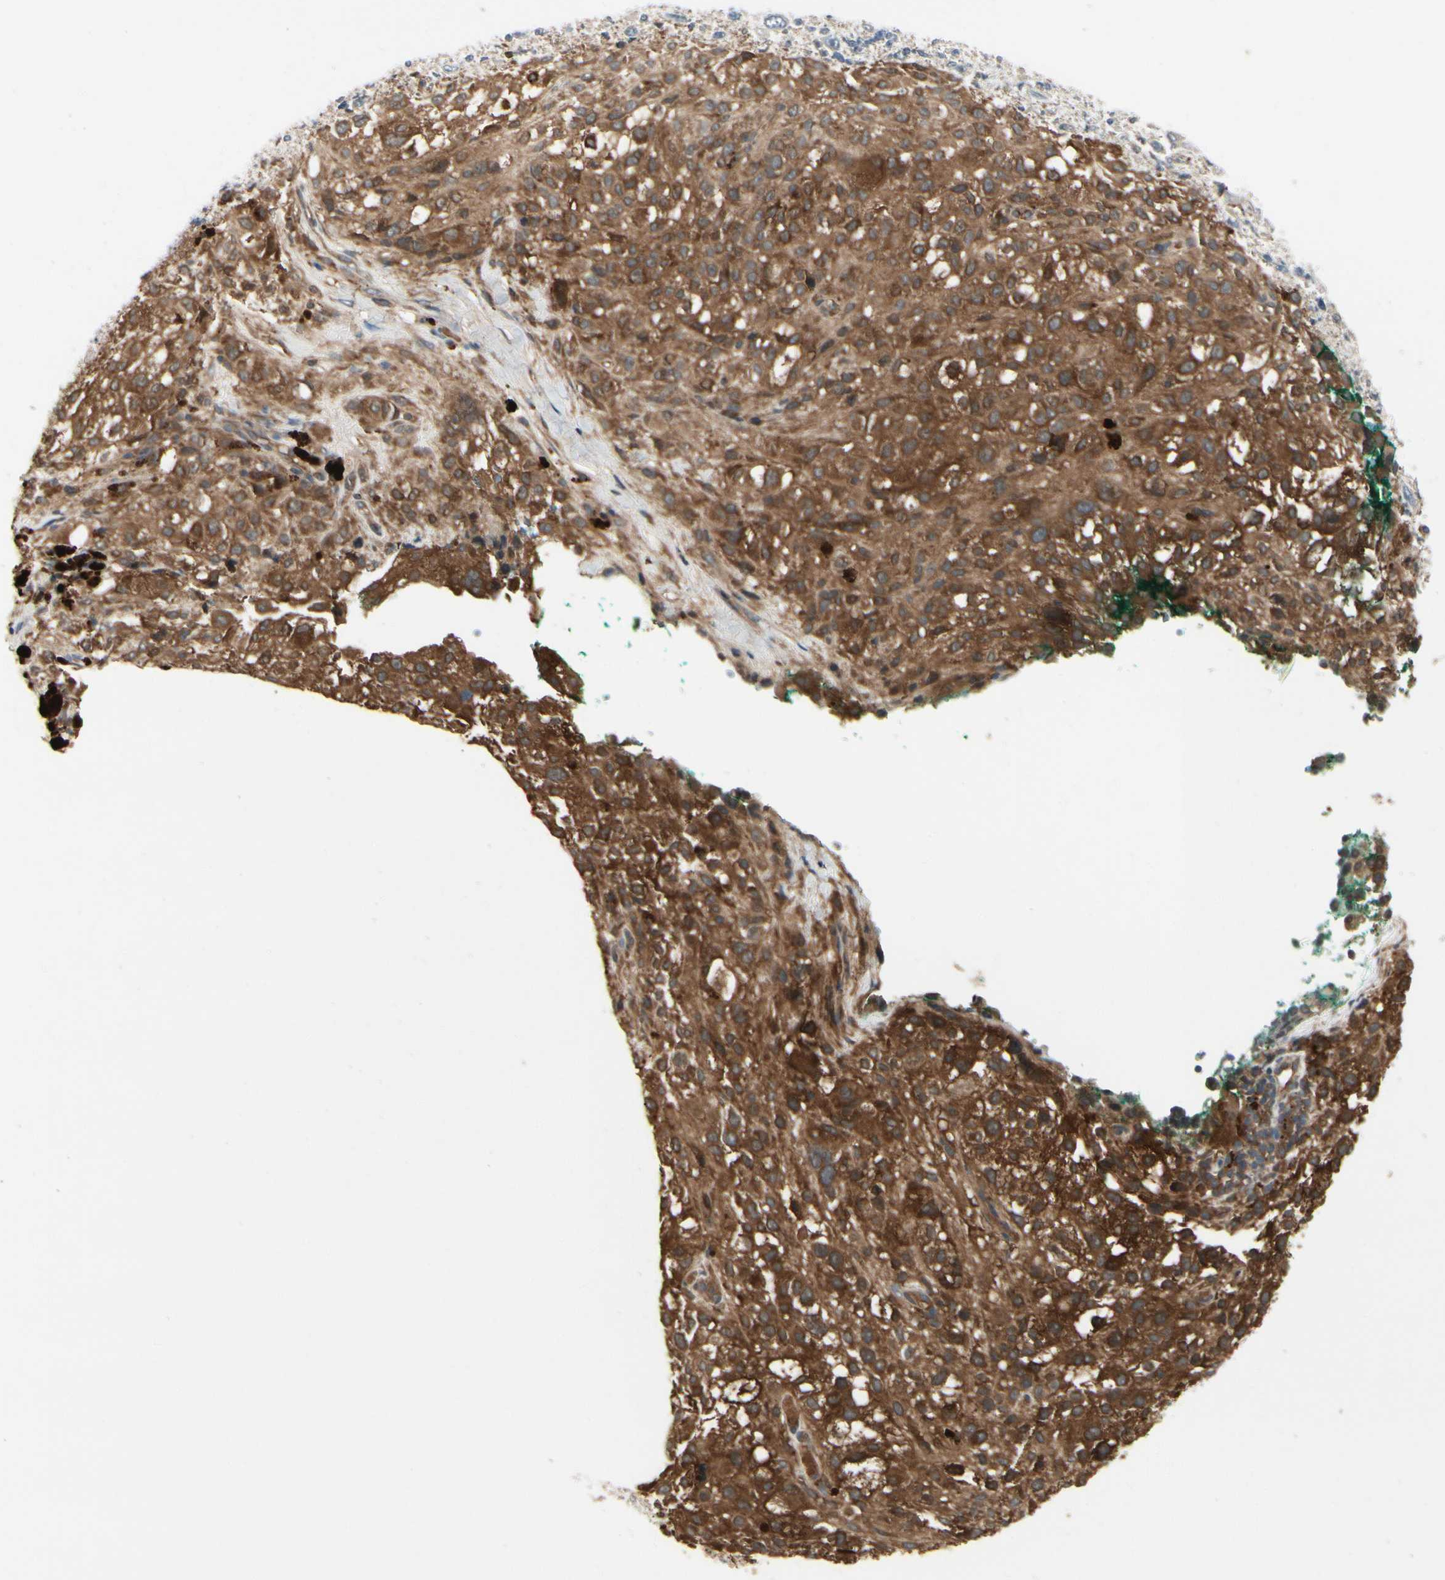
{"staining": {"intensity": "strong", "quantity": ">75%", "location": "cytoplasmic/membranous"}, "tissue": "melanoma", "cell_type": "Tumor cells", "image_type": "cancer", "snomed": [{"axis": "morphology", "description": "Necrosis, NOS"}, {"axis": "morphology", "description": "Malignant melanoma, NOS"}, {"axis": "topography", "description": "Skin"}], "caption": "This photomicrograph reveals immunohistochemistry (IHC) staining of melanoma, with high strong cytoplasmic/membranous positivity in about >75% of tumor cells.", "gene": "RNF14", "patient": {"sex": "female", "age": 87}}